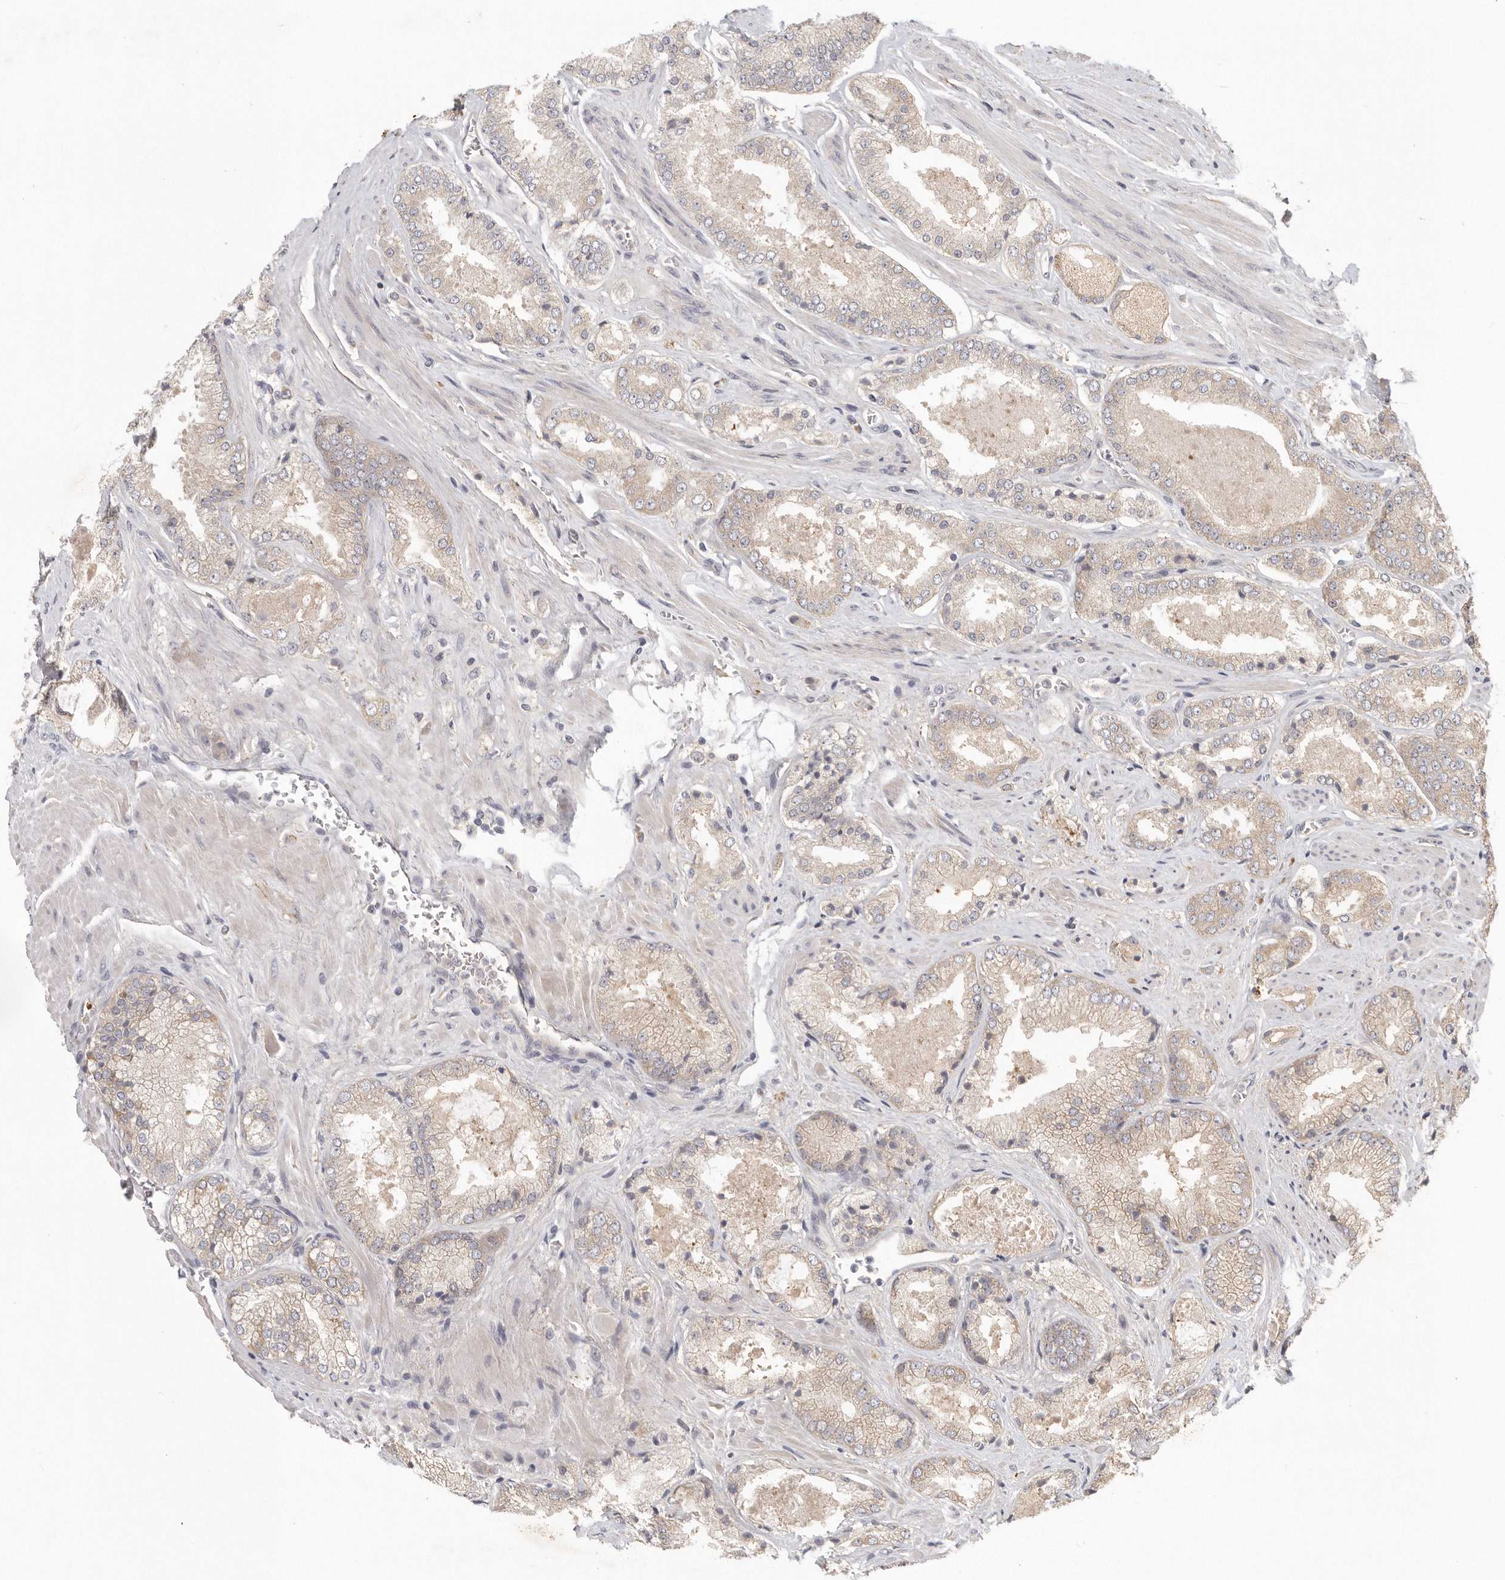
{"staining": {"intensity": "weak", "quantity": "25%-75%", "location": "cytoplasmic/membranous"}, "tissue": "prostate cancer", "cell_type": "Tumor cells", "image_type": "cancer", "snomed": [{"axis": "morphology", "description": "Adenocarcinoma, High grade"}, {"axis": "topography", "description": "Prostate"}], "caption": "Prostate cancer stained with immunohistochemistry reveals weak cytoplasmic/membranous expression in about 25%-75% of tumor cells.", "gene": "CFAP298", "patient": {"sex": "male", "age": 58}}